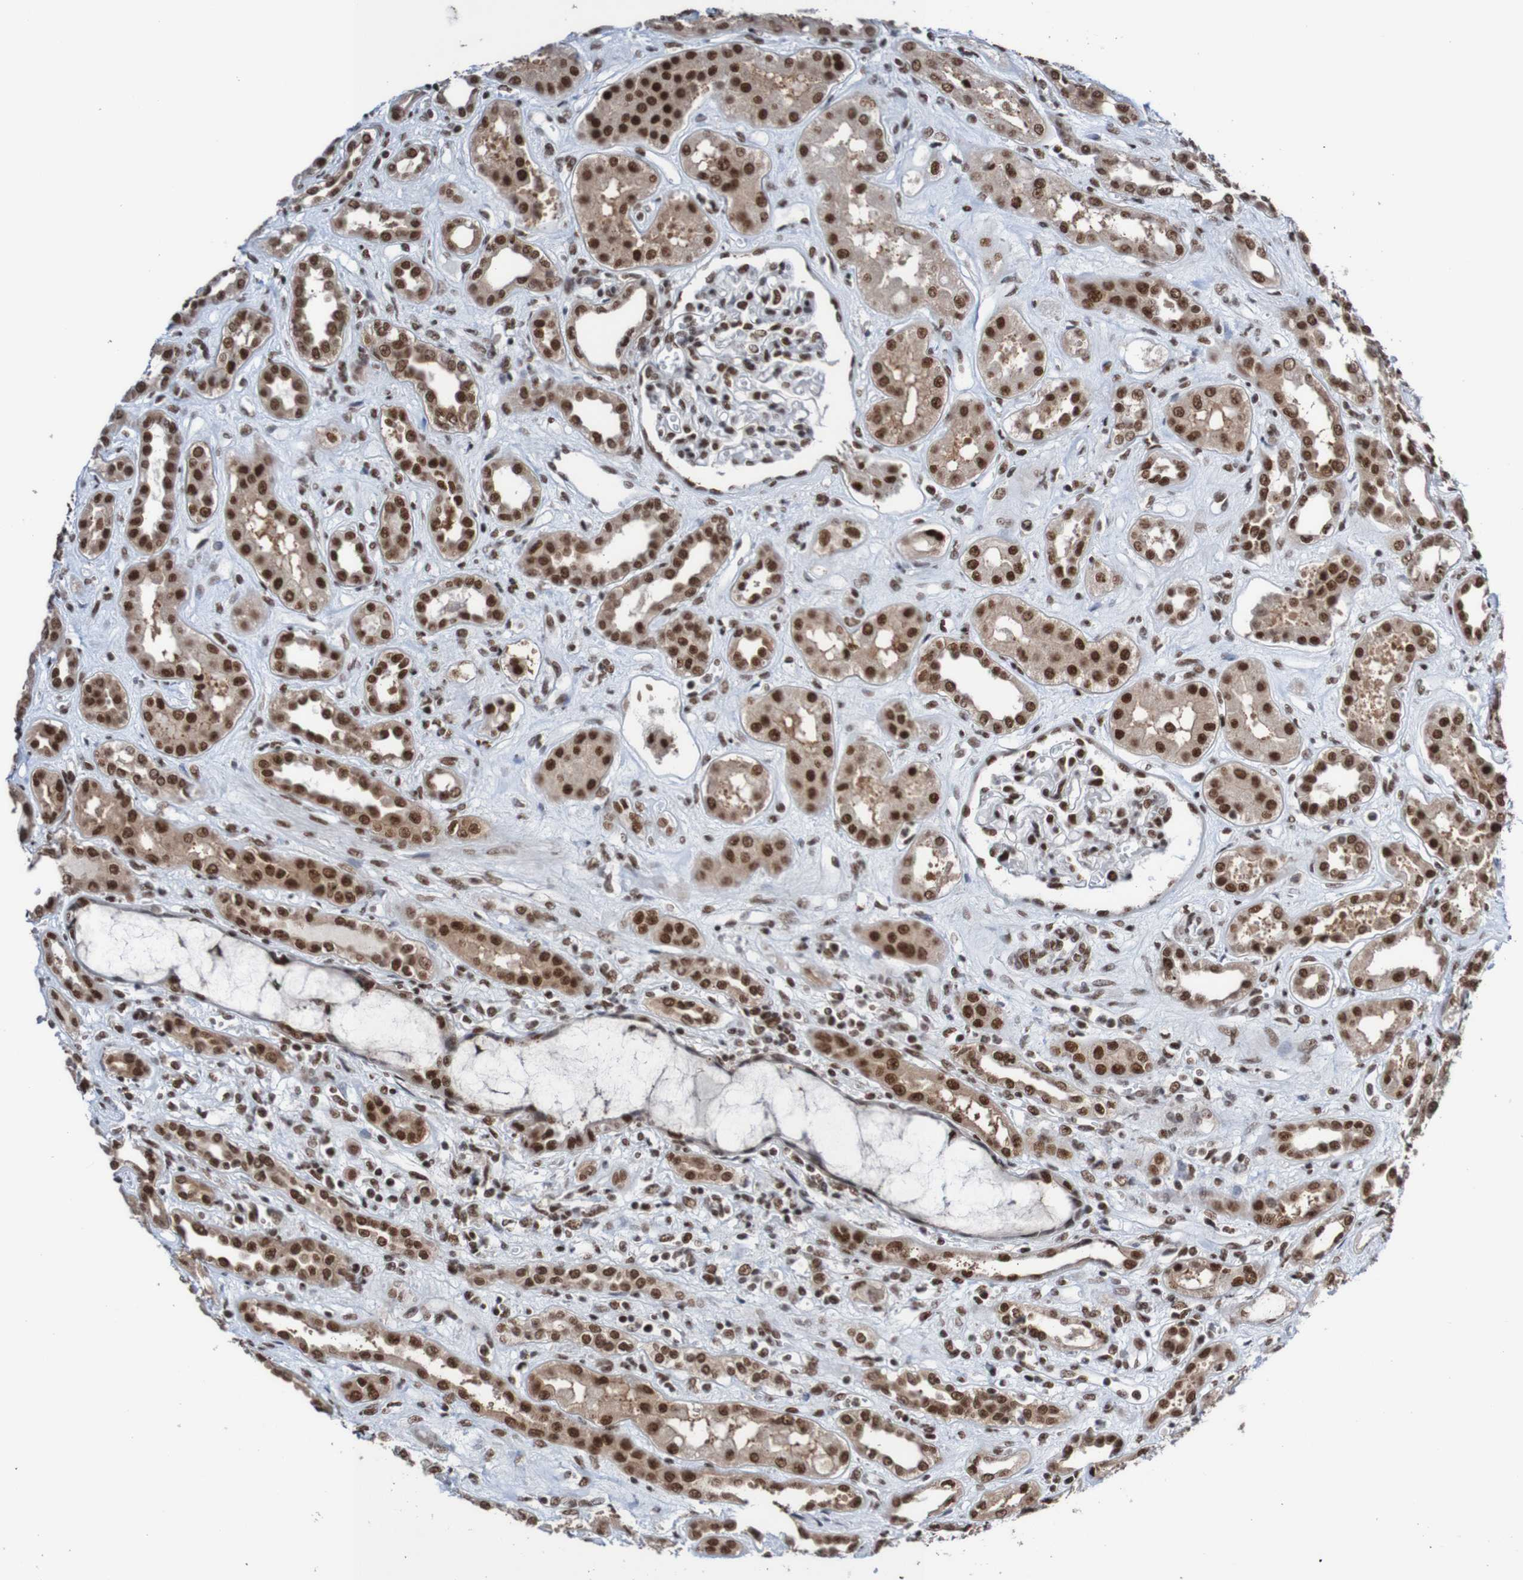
{"staining": {"intensity": "strong", "quantity": "25%-75%", "location": "nuclear"}, "tissue": "kidney", "cell_type": "Cells in glomeruli", "image_type": "normal", "snomed": [{"axis": "morphology", "description": "Normal tissue, NOS"}, {"axis": "topography", "description": "Kidney"}], "caption": "Immunohistochemical staining of normal kidney demonstrates 25%-75% levels of strong nuclear protein staining in approximately 25%-75% of cells in glomeruli.", "gene": "CDC5L", "patient": {"sex": "male", "age": 59}}